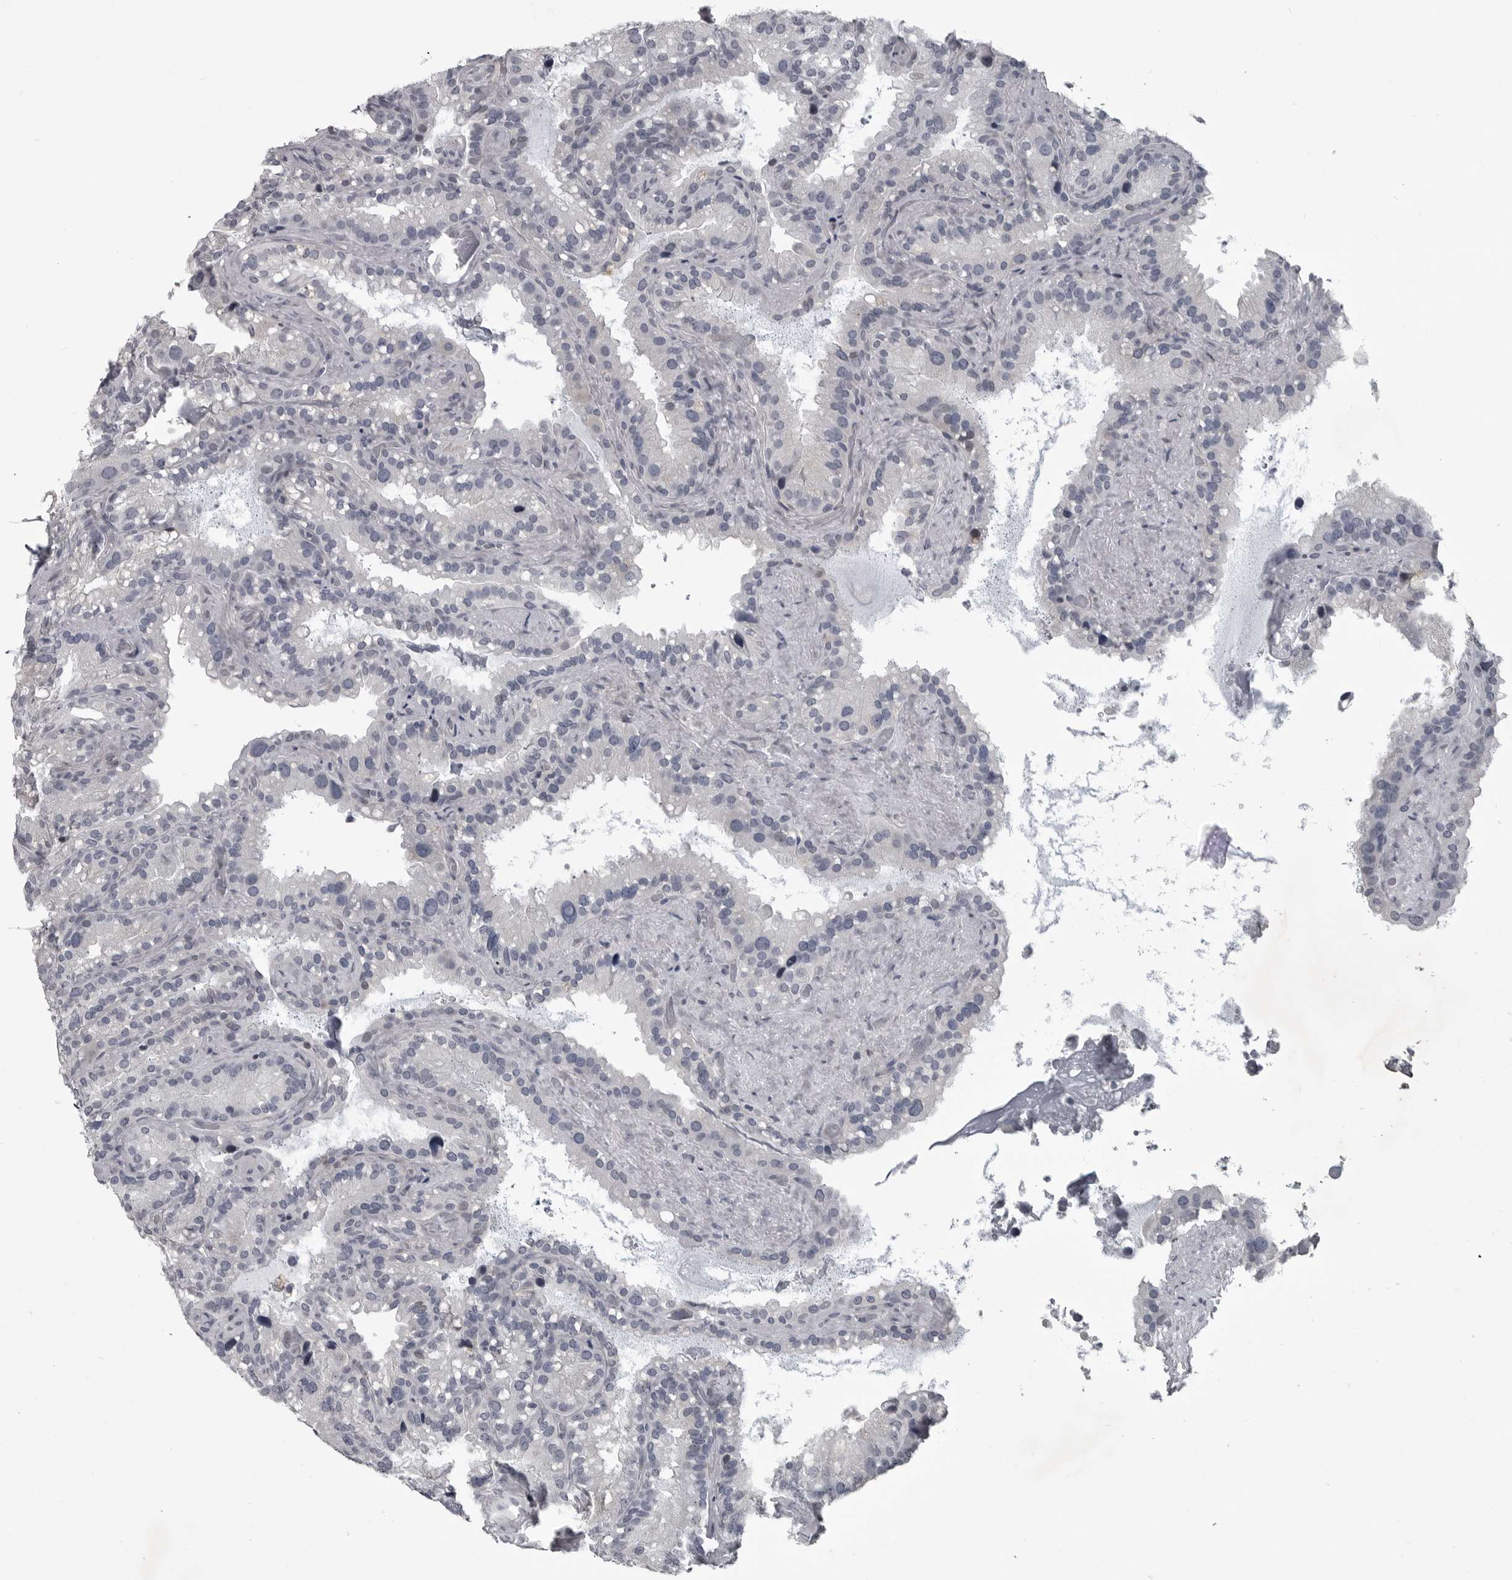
{"staining": {"intensity": "negative", "quantity": "none", "location": "none"}, "tissue": "seminal vesicle", "cell_type": "Glandular cells", "image_type": "normal", "snomed": [{"axis": "morphology", "description": "Normal tissue, NOS"}, {"axis": "topography", "description": "Prostate"}, {"axis": "topography", "description": "Seminal veicle"}], "caption": "DAB immunohistochemical staining of unremarkable seminal vesicle exhibits no significant staining in glandular cells.", "gene": "LYSMD1", "patient": {"sex": "male", "age": 68}}